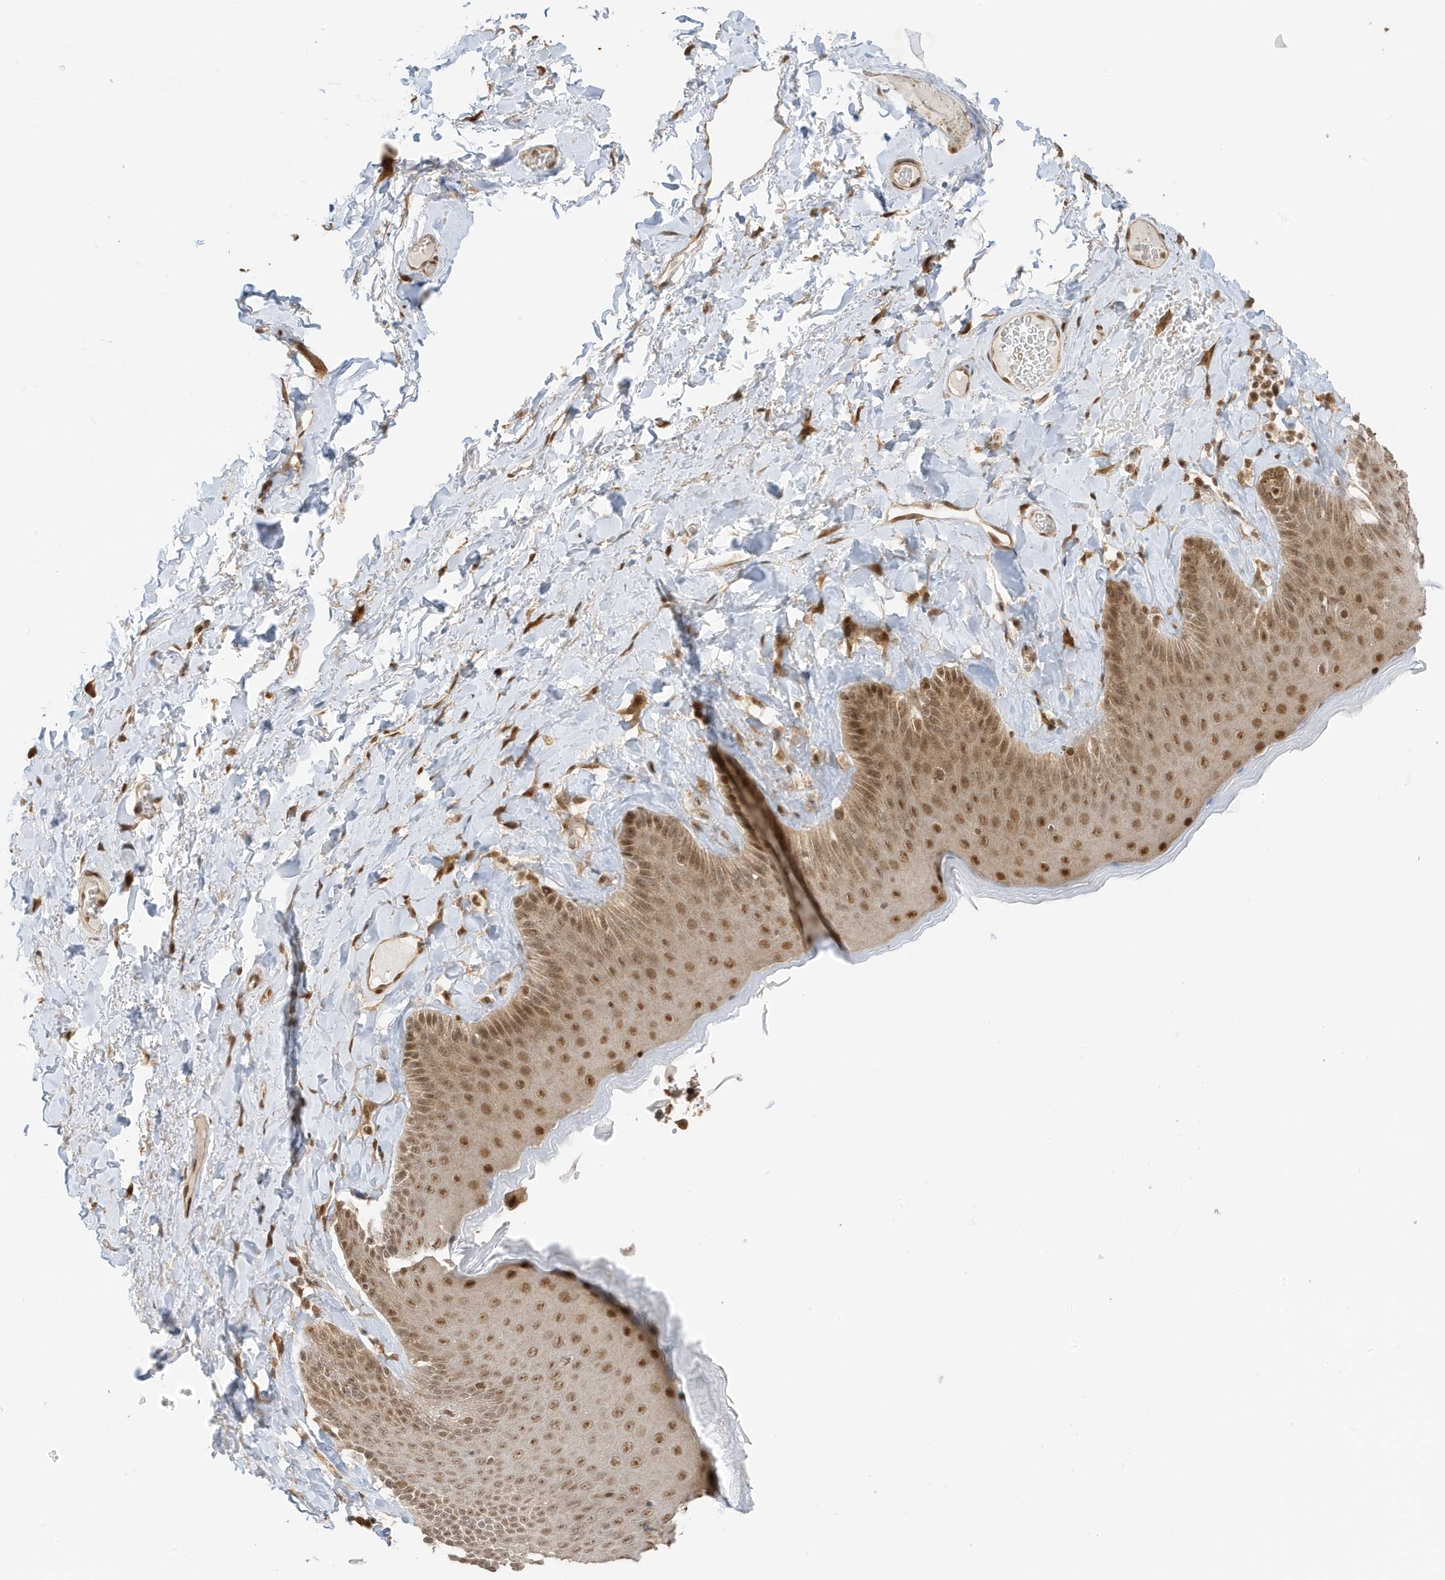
{"staining": {"intensity": "moderate", "quantity": ">75%", "location": "cytoplasmic/membranous,nuclear"}, "tissue": "skin", "cell_type": "Epidermal cells", "image_type": "normal", "snomed": [{"axis": "morphology", "description": "Normal tissue, NOS"}, {"axis": "topography", "description": "Anal"}], "caption": "Benign skin exhibits moderate cytoplasmic/membranous,nuclear staining in about >75% of epidermal cells (IHC, brightfield microscopy, high magnification)..", "gene": "ZBTB41", "patient": {"sex": "male", "age": 69}}